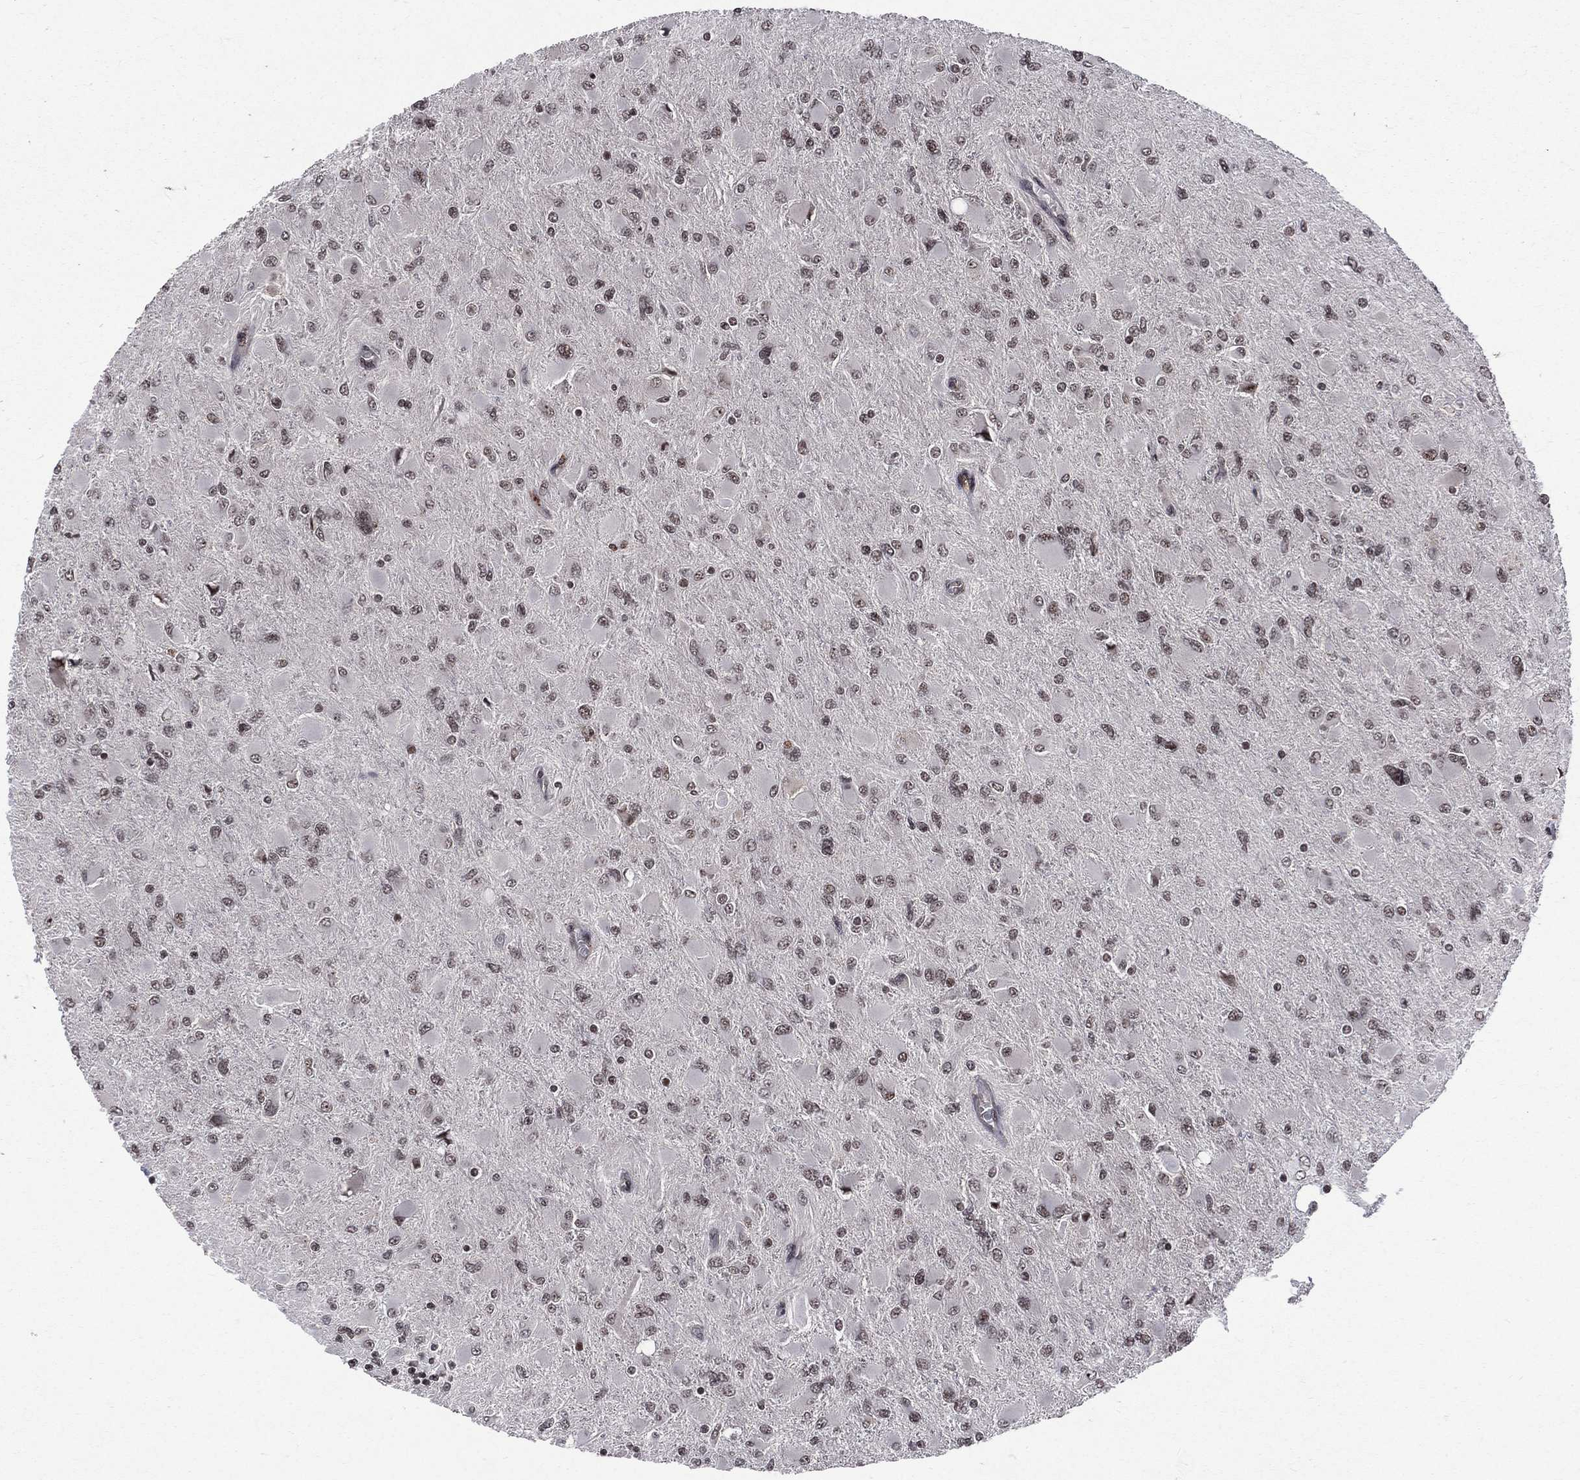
{"staining": {"intensity": "moderate", "quantity": "25%-75%", "location": "nuclear"}, "tissue": "glioma", "cell_type": "Tumor cells", "image_type": "cancer", "snomed": [{"axis": "morphology", "description": "Glioma, malignant, High grade"}, {"axis": "topography", "description": "Cerebral cortex"}], "caption": "DAB (3,3'-diaminobenzidine) immunohistochemical staining of human malignant glioma (high-grade) exhibits moderate nuclear protein positivity in about 25%-75% of tumor cells. The protein of interest is stained brown, and the nuclei are stained in blue (DAB IHC with brightfield microscopy, high magnification).", "gene": "SMC3", "patient": {"sex": "female", "age": 36}}